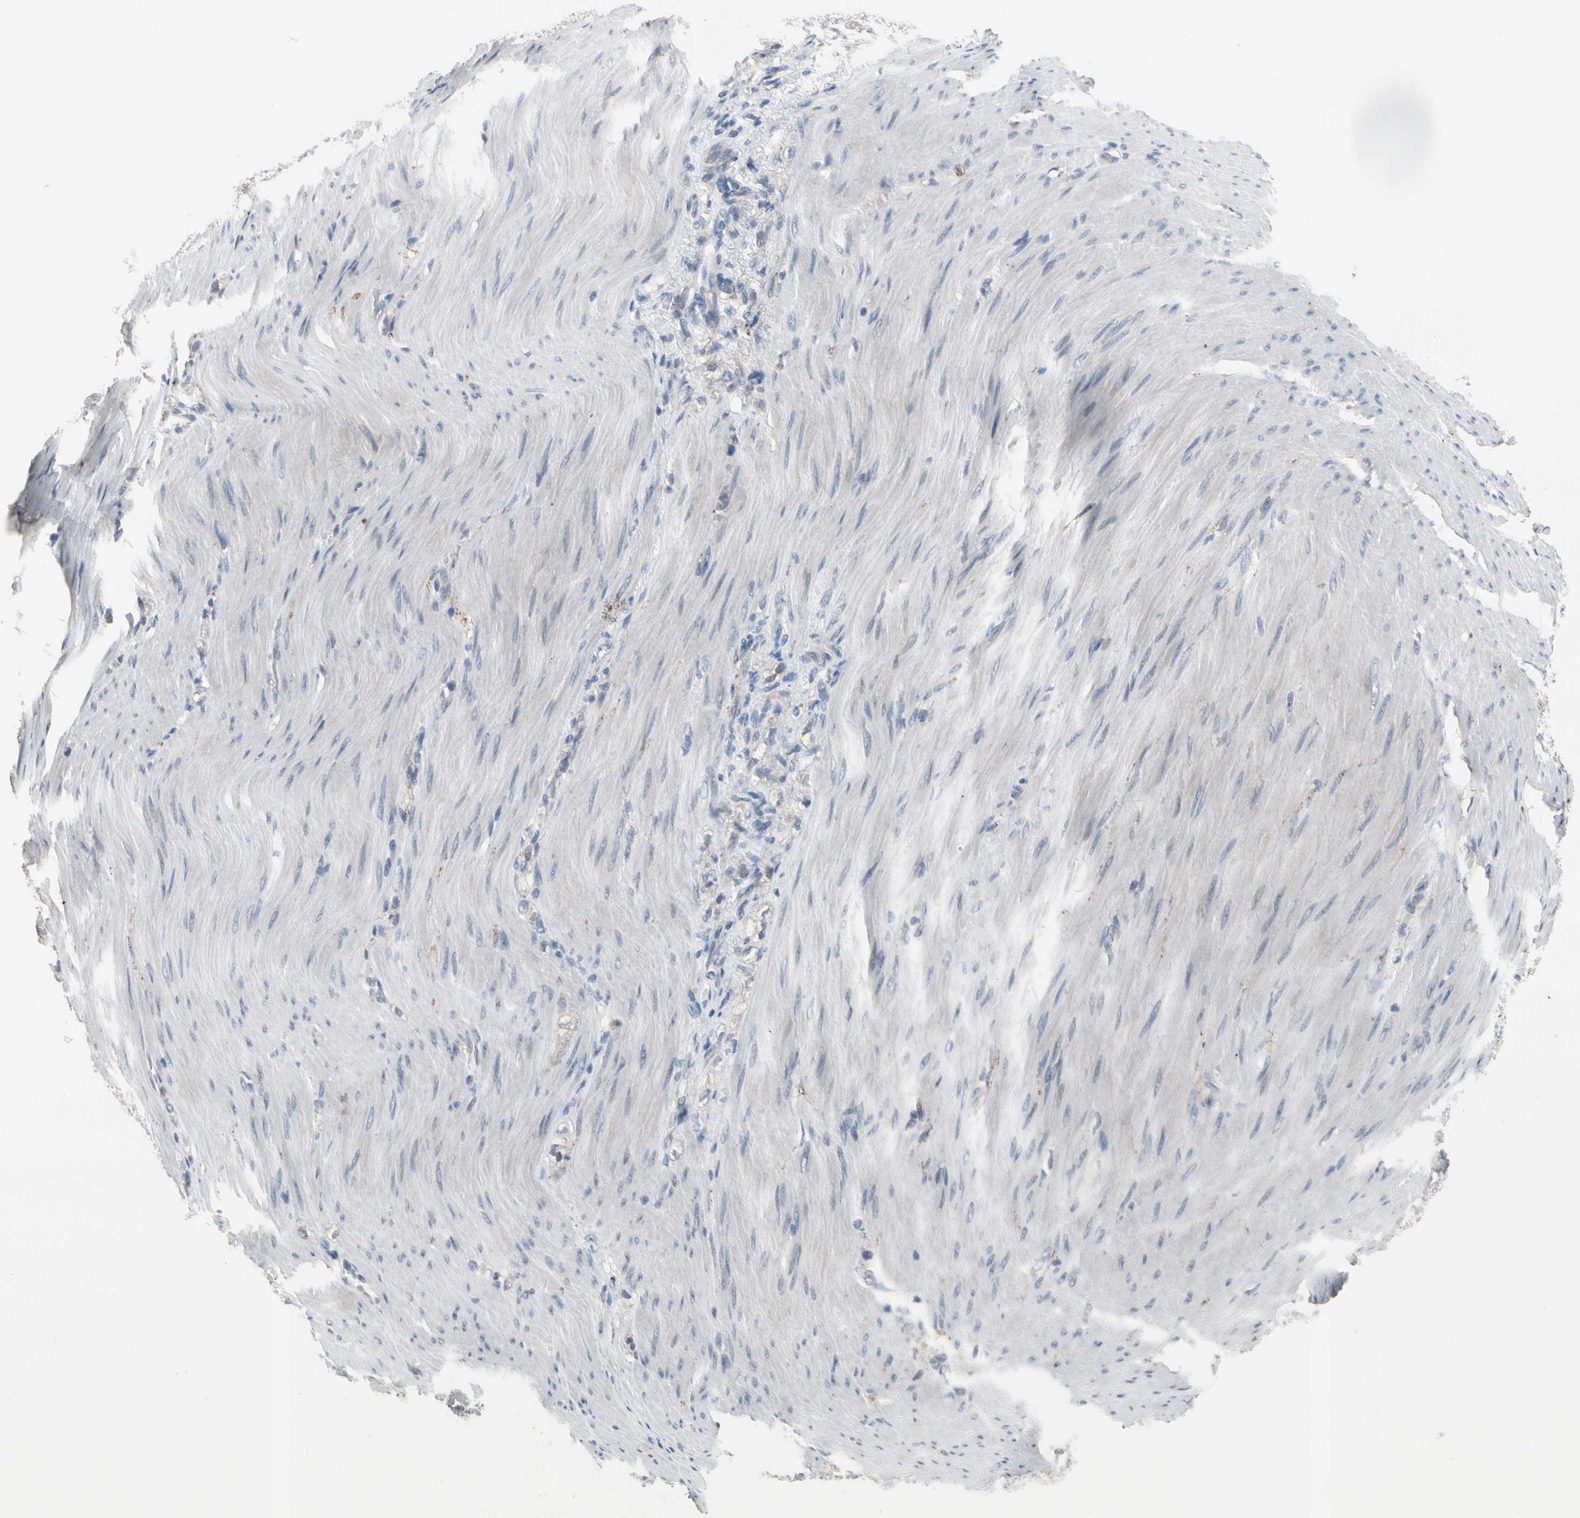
{"staining": {"intensity": "negative", "quantity": "none", "location": "none"}, "tissue": "stomach cancer", "cell_type": "Tumor cells", "image_type": "cancer", "snomed": [{"axis": "morphology", "description": "Adenocarcinoma, NOS"}, {"axis": "topography", "description": "Stomach"}], "caption": "IHC of human stomach cancer (adenocarcinoma) exhibits no staining in tumor cells.", "gene": "SV2A", "patient": {"sex": "male", "age": 82}}